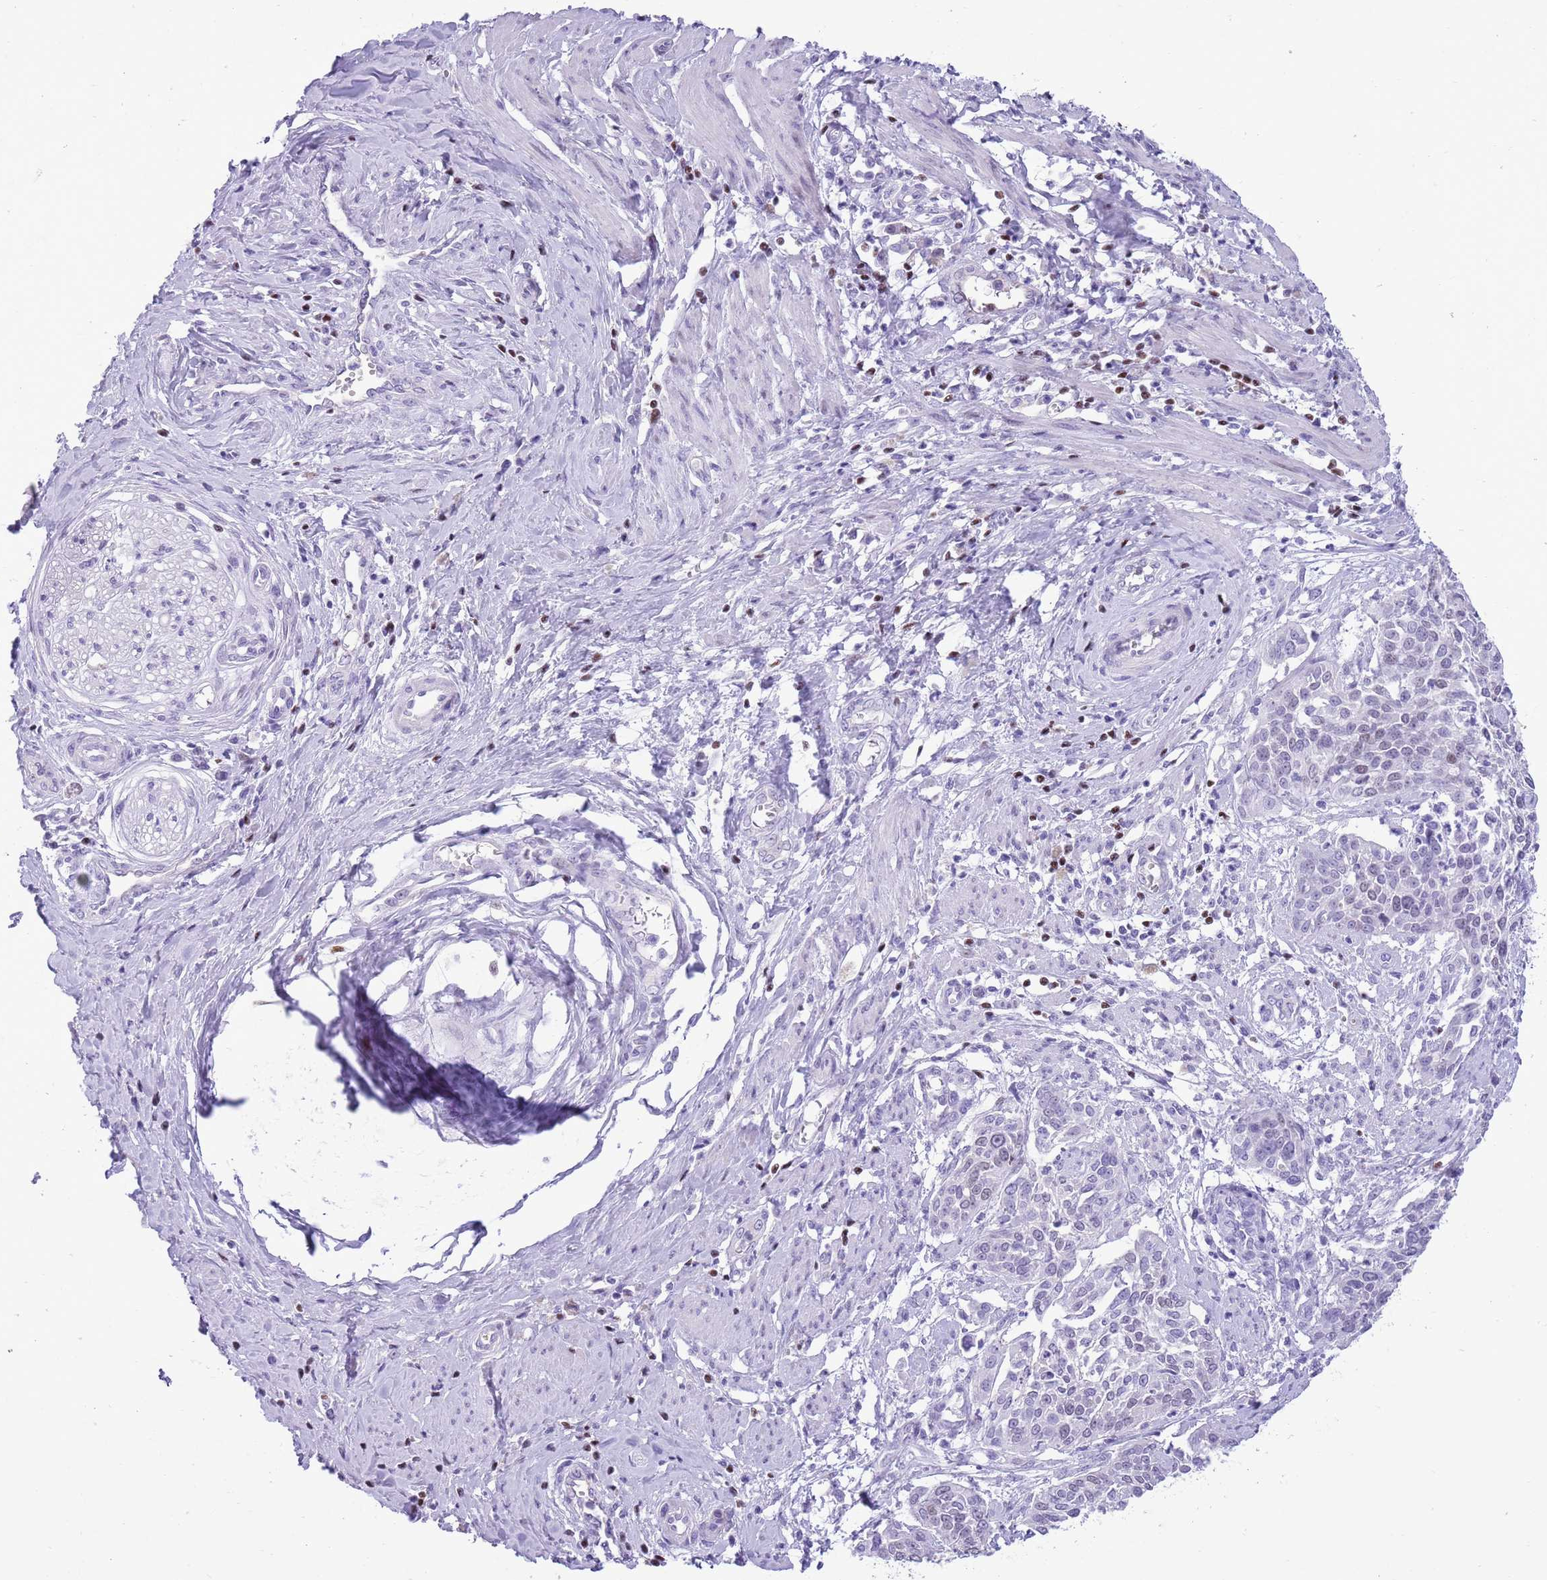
{"staining": {"intensity": "weak", "quantity": "25%-75%", "location": "nuclear"}, "tissue": "cervical cancer", "cell_type": "Tumor cells", "image_type": "cancer", "snomed": [{"axis": "morphology", "description": "Squamous cell carcinoma, NOS"}, {"axis": "topography", "description": "Cervix"}], "caption": "Protein expression analysis of cervical squamous cell carcinoma exhibits weak nuclear staining in about 25%-75% of tumor cells. The staining was performed using DAB to visualize the protein expression in brown, while the nuclei were stained in blue with hematoxylin (Magnification: 20x).", "gene": "BCL11B", "patient": {"sex": "female", "age": 44}}